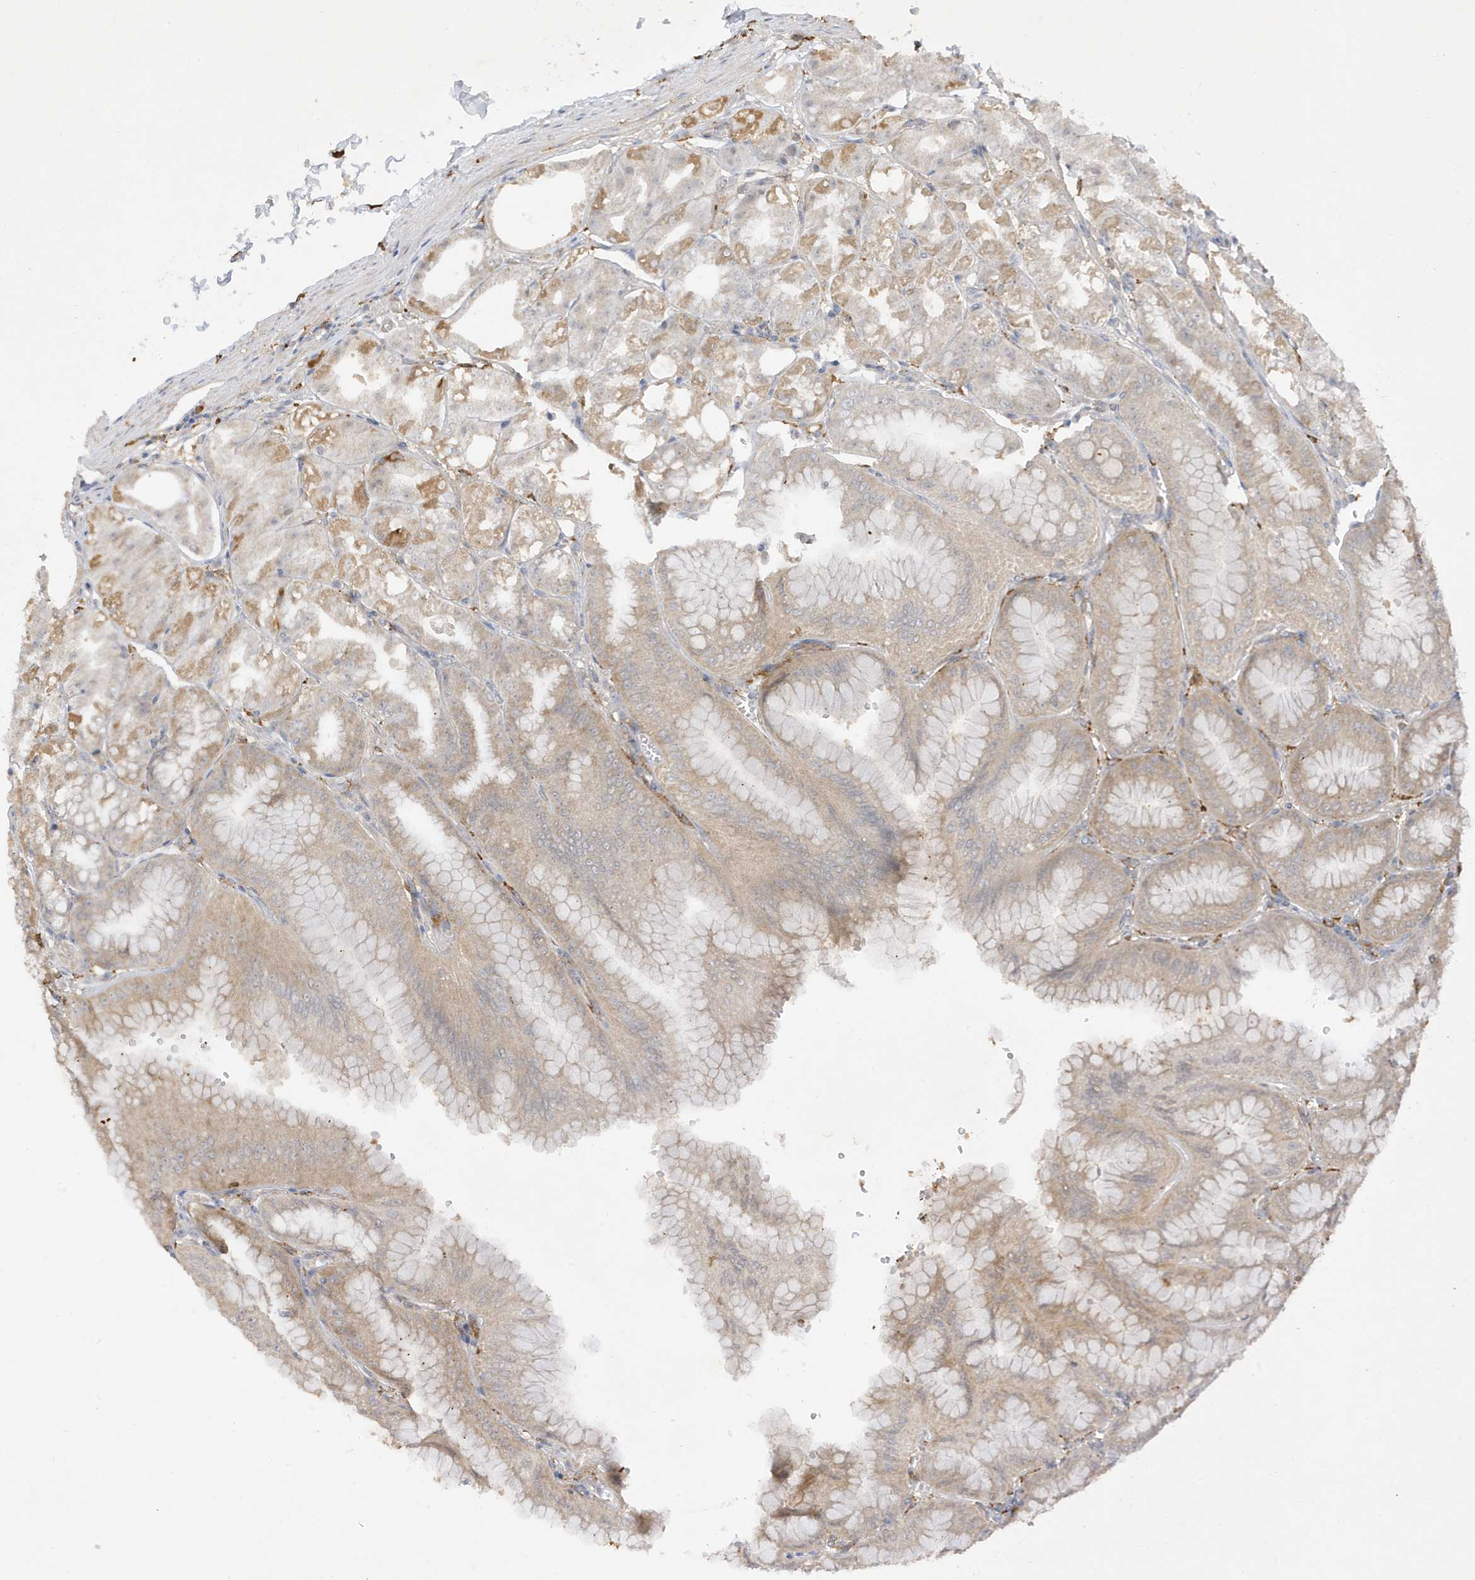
{"staining": {"intensity": "moderate", "quantity": "25%-75%", "location": "cytoplasmic/membranous"}, "tissue": "stomach", "cell_type": "Glandular cells", "image_type": "normal", "snomed": [{"axis": "morphology", "description": "Normal tissue, NOS"}, {"axis": "topography", "description": "Stomach, lower"}], "caption": "Immunohistochemistry staining of unremarkable stomach, which shows medium levels of moderate cytoplasmic/membranous expression in approximately 25%-75% of glandular cells indicating moderate cytoplasmic/membranous protein staining. The staining was performed using DAB (3,3'-diaminobenzidine) (brown) for protein detection and nuclei were counterstained in hematoxylin (blue).", "gene": "PHACTR2", "patient": {"sex": "male", "age": 71}}